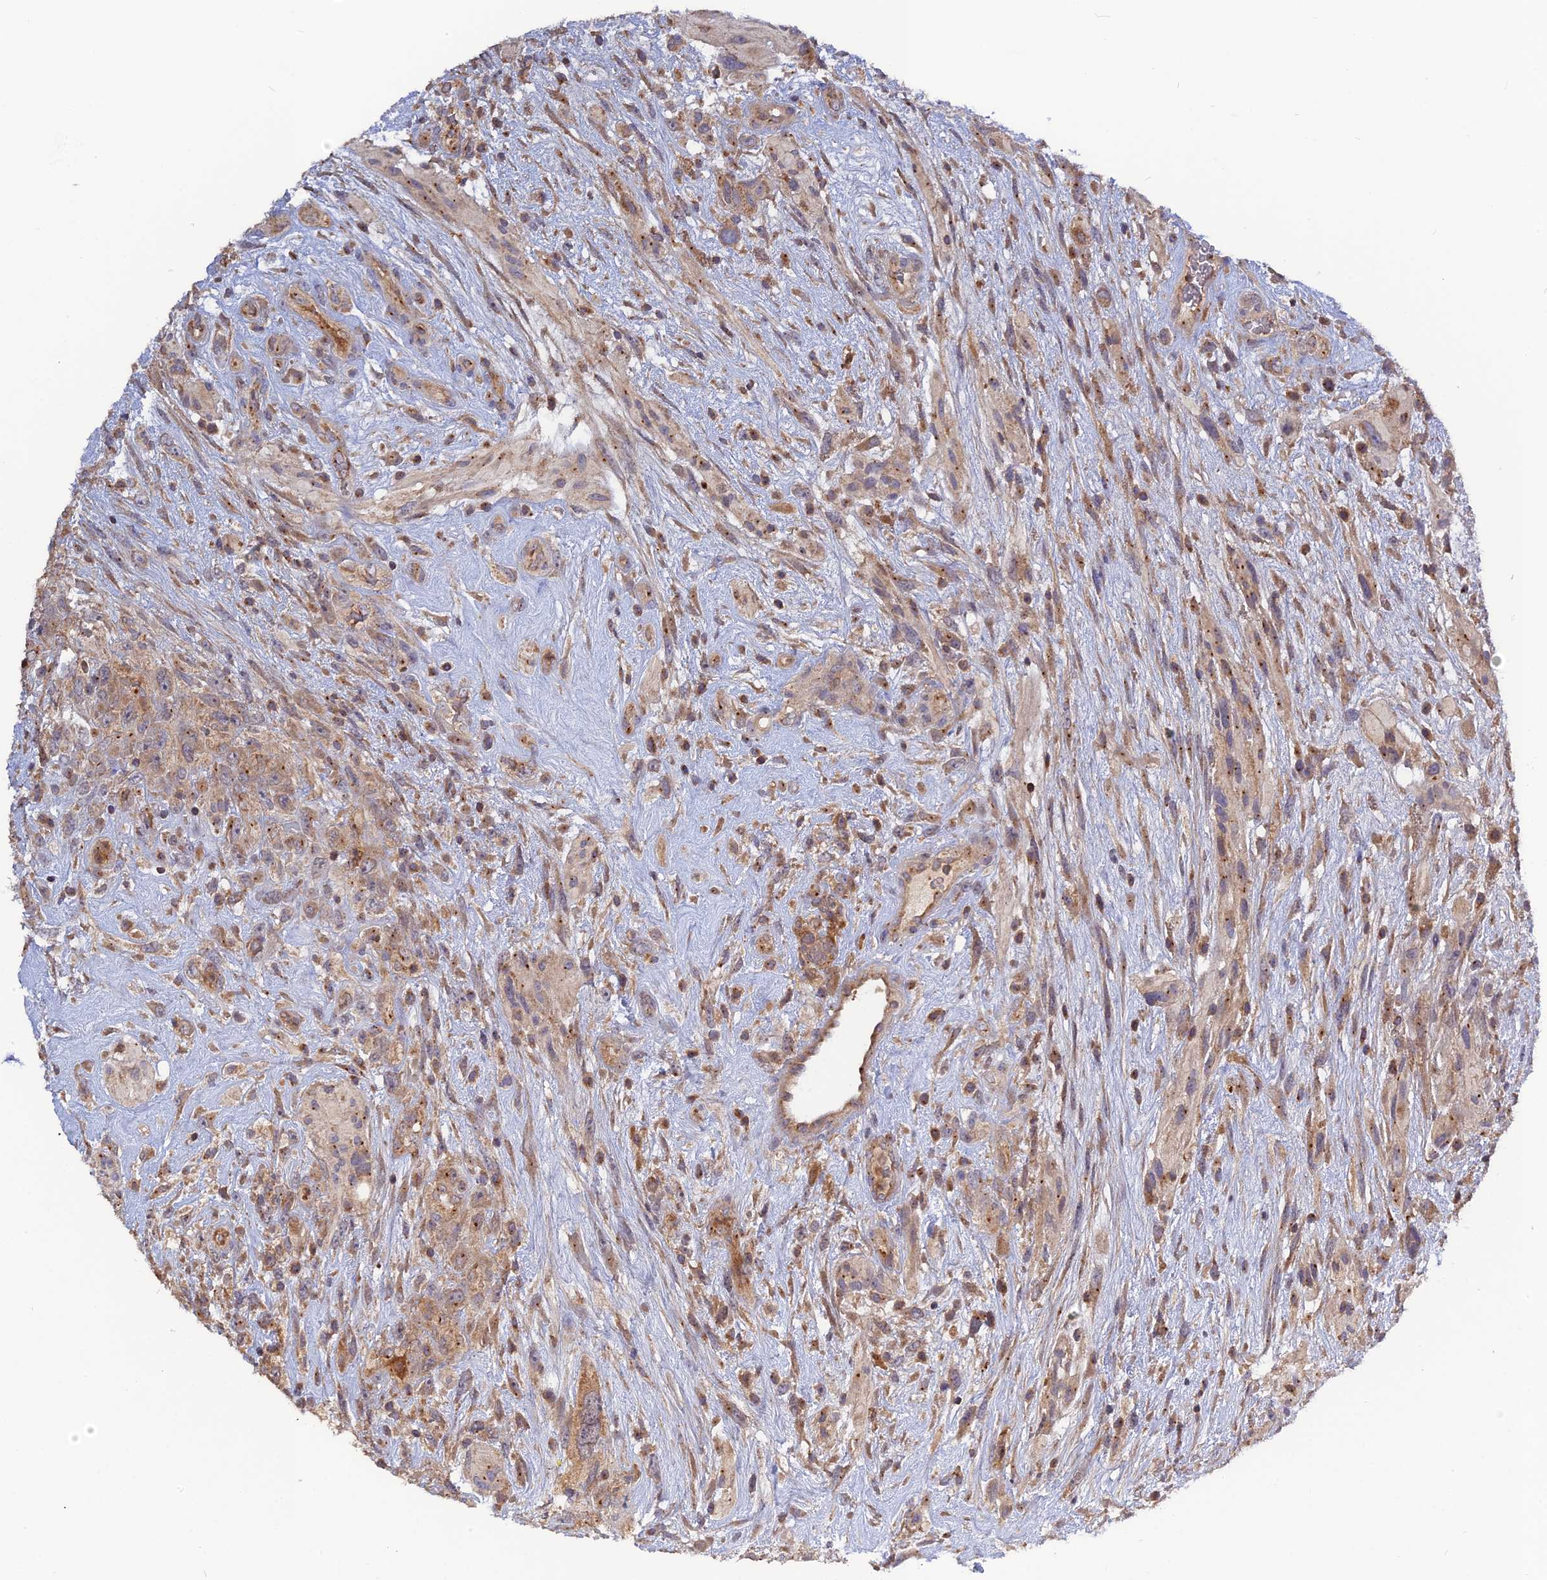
{"staining": {"intensity": "moderate", "quantity": ">75%", "location": "cytoplasmic/membranous"}, "tissue": "glioma", "cell_type": "Tumor cells", "image_type": "cancer", "snomed": [{"axis": "morphology", "description": "Glioma, malignant, High grade"}, {"axis": "topography", "description": "Brain"}], "caption": "IHC image of neoplastic tissue: human glioma stained using immunohistochemistry displays medium levels of moderate protein expression localized specifically in the cytoplasmic/membranous of tumor cells, appearing as a cytoplasmic/membranous brown color.", "gene": "RPIA", "patient": {"sex": "male", "age": 61}}